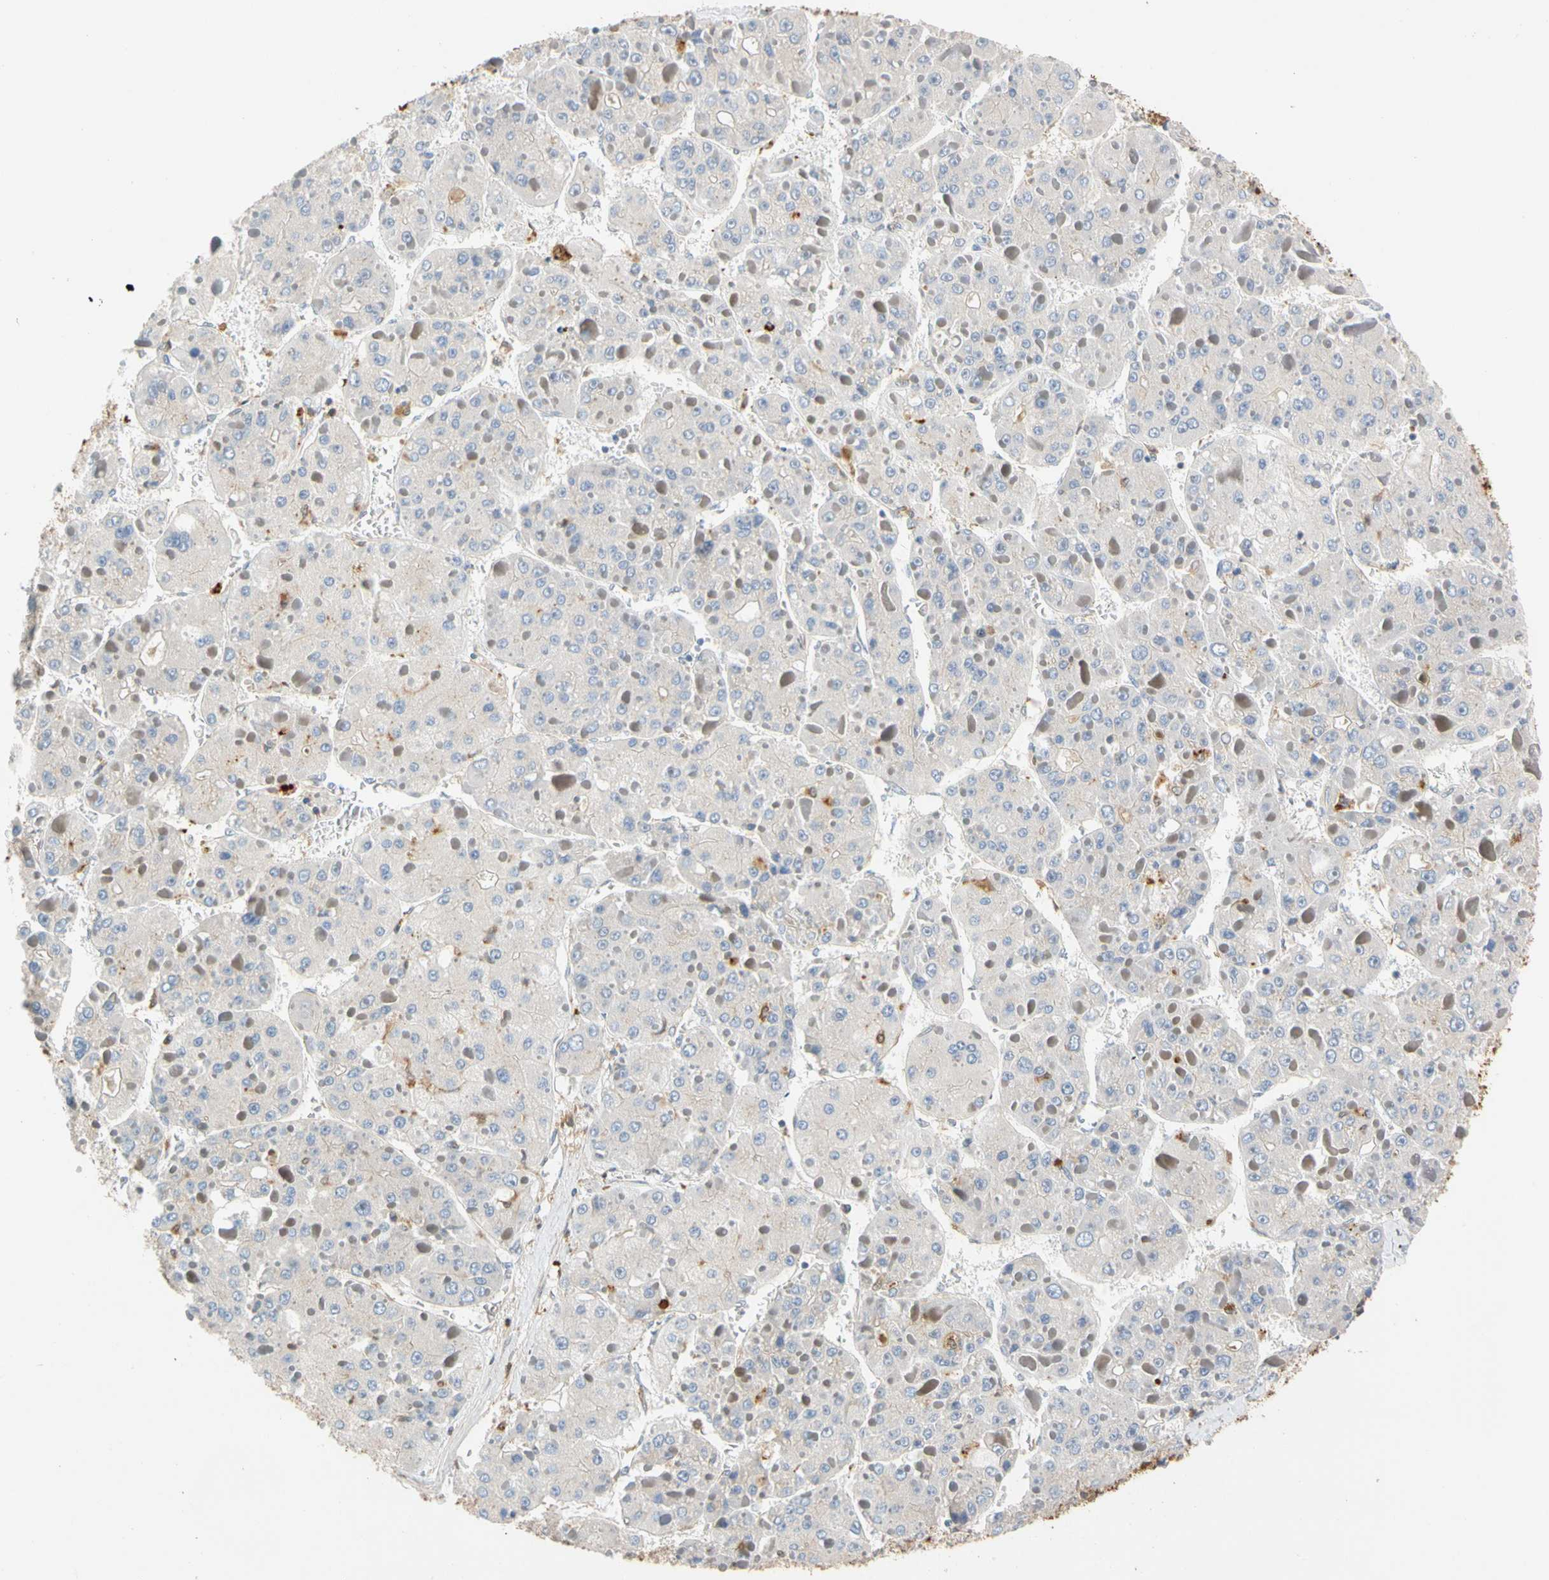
{"staining": {"intensity": "negative", "quantity": "none", "location": "none"}, "tissue": "liver cancer", "cell_type": "Tumor cells", "image_type": "cancer", "snomed": [{"axis": "morphology", "description": "Carcinoma, Hepatocellular, NOS"}, {"axis": "topography", "description": "Liver"}], "caption": "This is a photomicrograph of IHC staining of liver cancer (hepatocellular carcinoma), which shows no staining in tumor cells.", "gene": "GPSM2", "patient": {"sex": "female", "age": 73}}